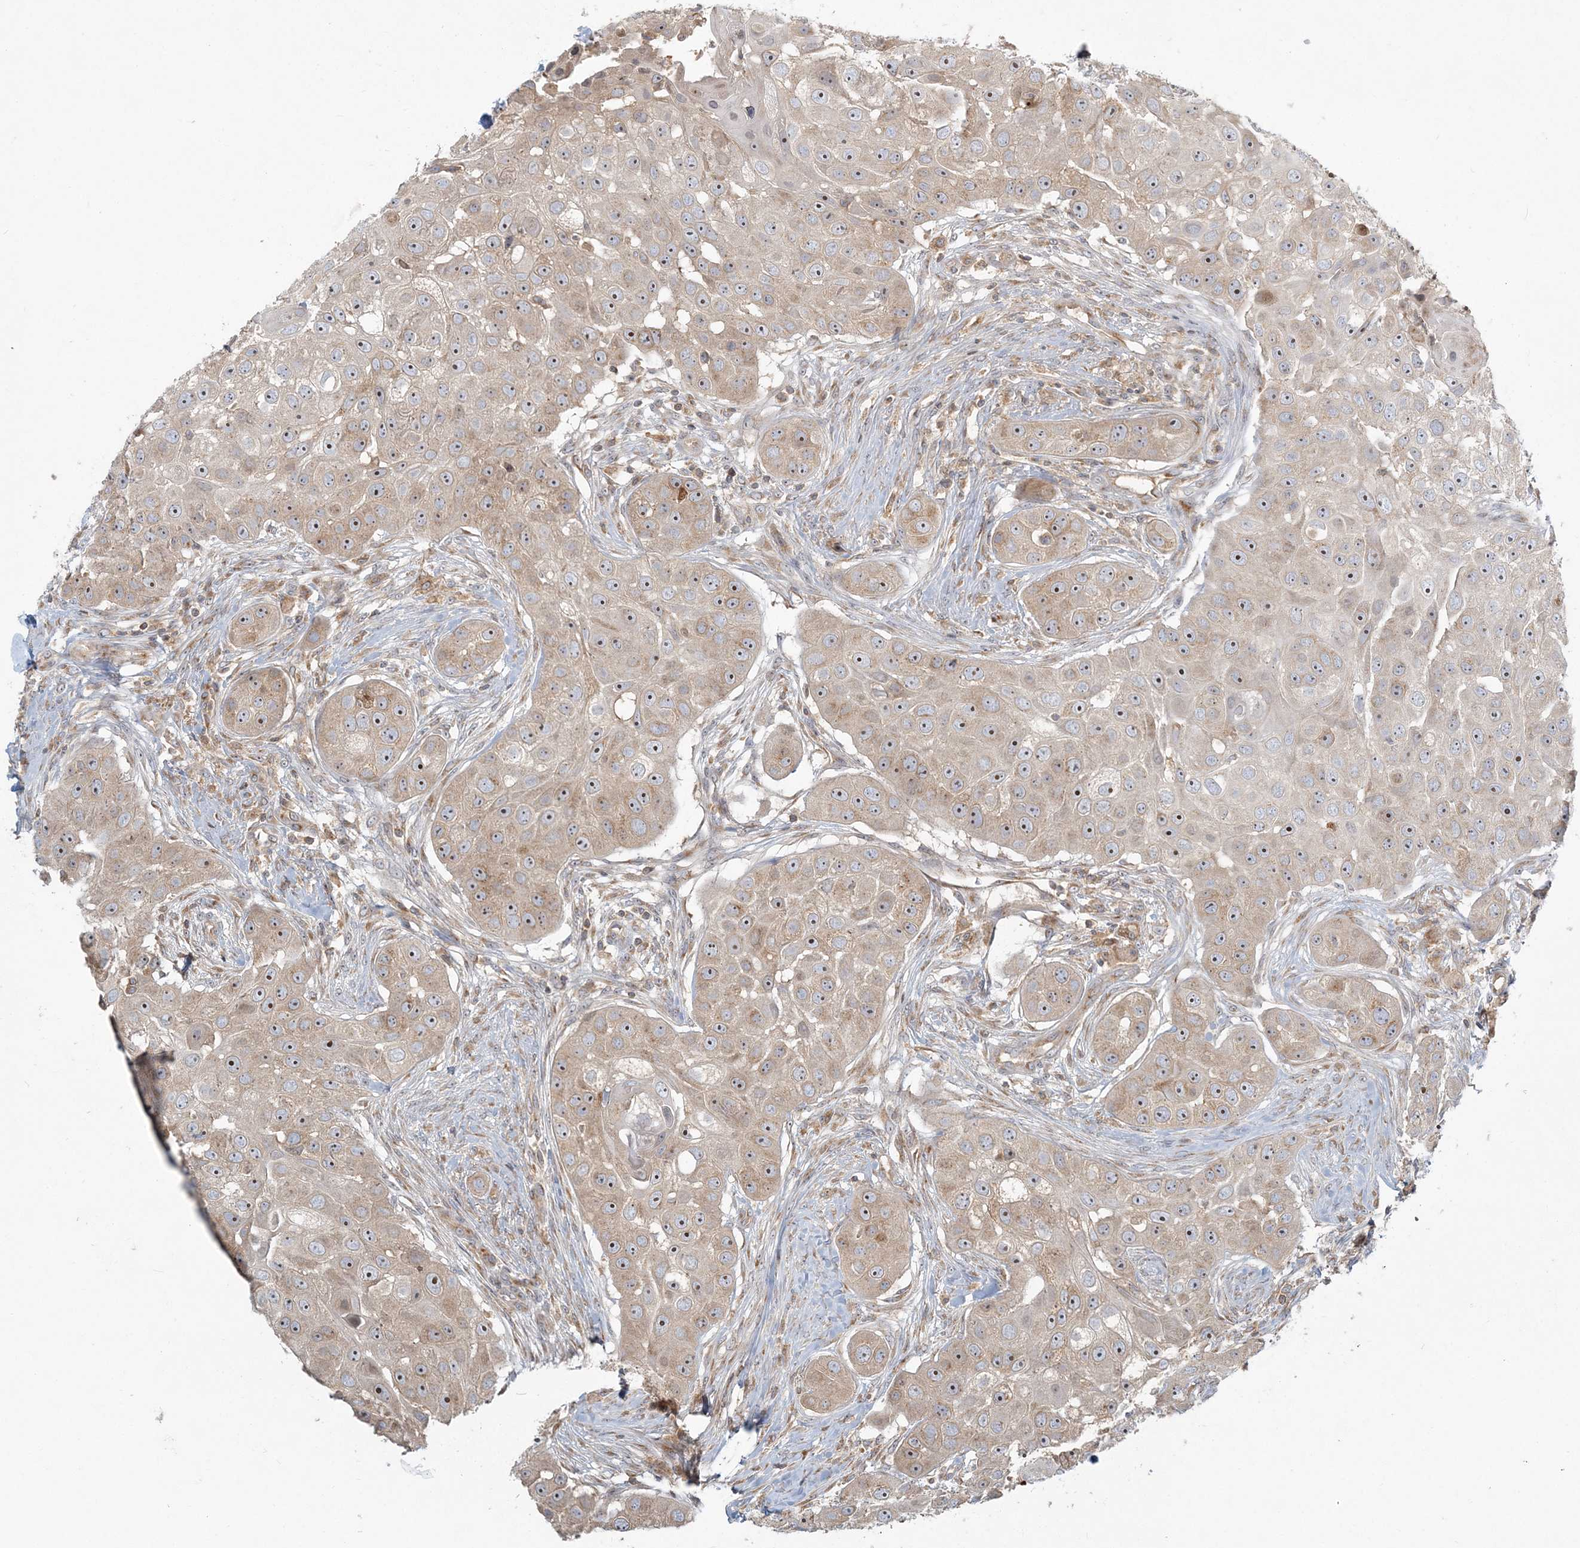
{"staining": {"intensity": "moderate", "quantity": ">75%", "location": "cytoplasmic/membranous,nuclear"}, "tissue": "head and neck cancer", "cell_type": "Tumor cells", "image_type": "cancer", "snomed": [{"axis": "morphology", "description": "Normal tissue, NOS"}, {"axis": "morphology", "description": "Squamous cell carcinoma, NOS"}, {"axis": "topography", "description": "Skeletal muscle"}, {"axis": "topography", "description": "Head-Neck"}], "caption": "Immunohistochemistry image of squamous cell carcinoma (head and neck) stained for a protein (brown), which shows medium levels of moderate cytoplasmic/membranous and nuclear expression in about >75% of tumor cells.", "gene": "AP1AR", "patient": {"sex": "male", "age": 51}}